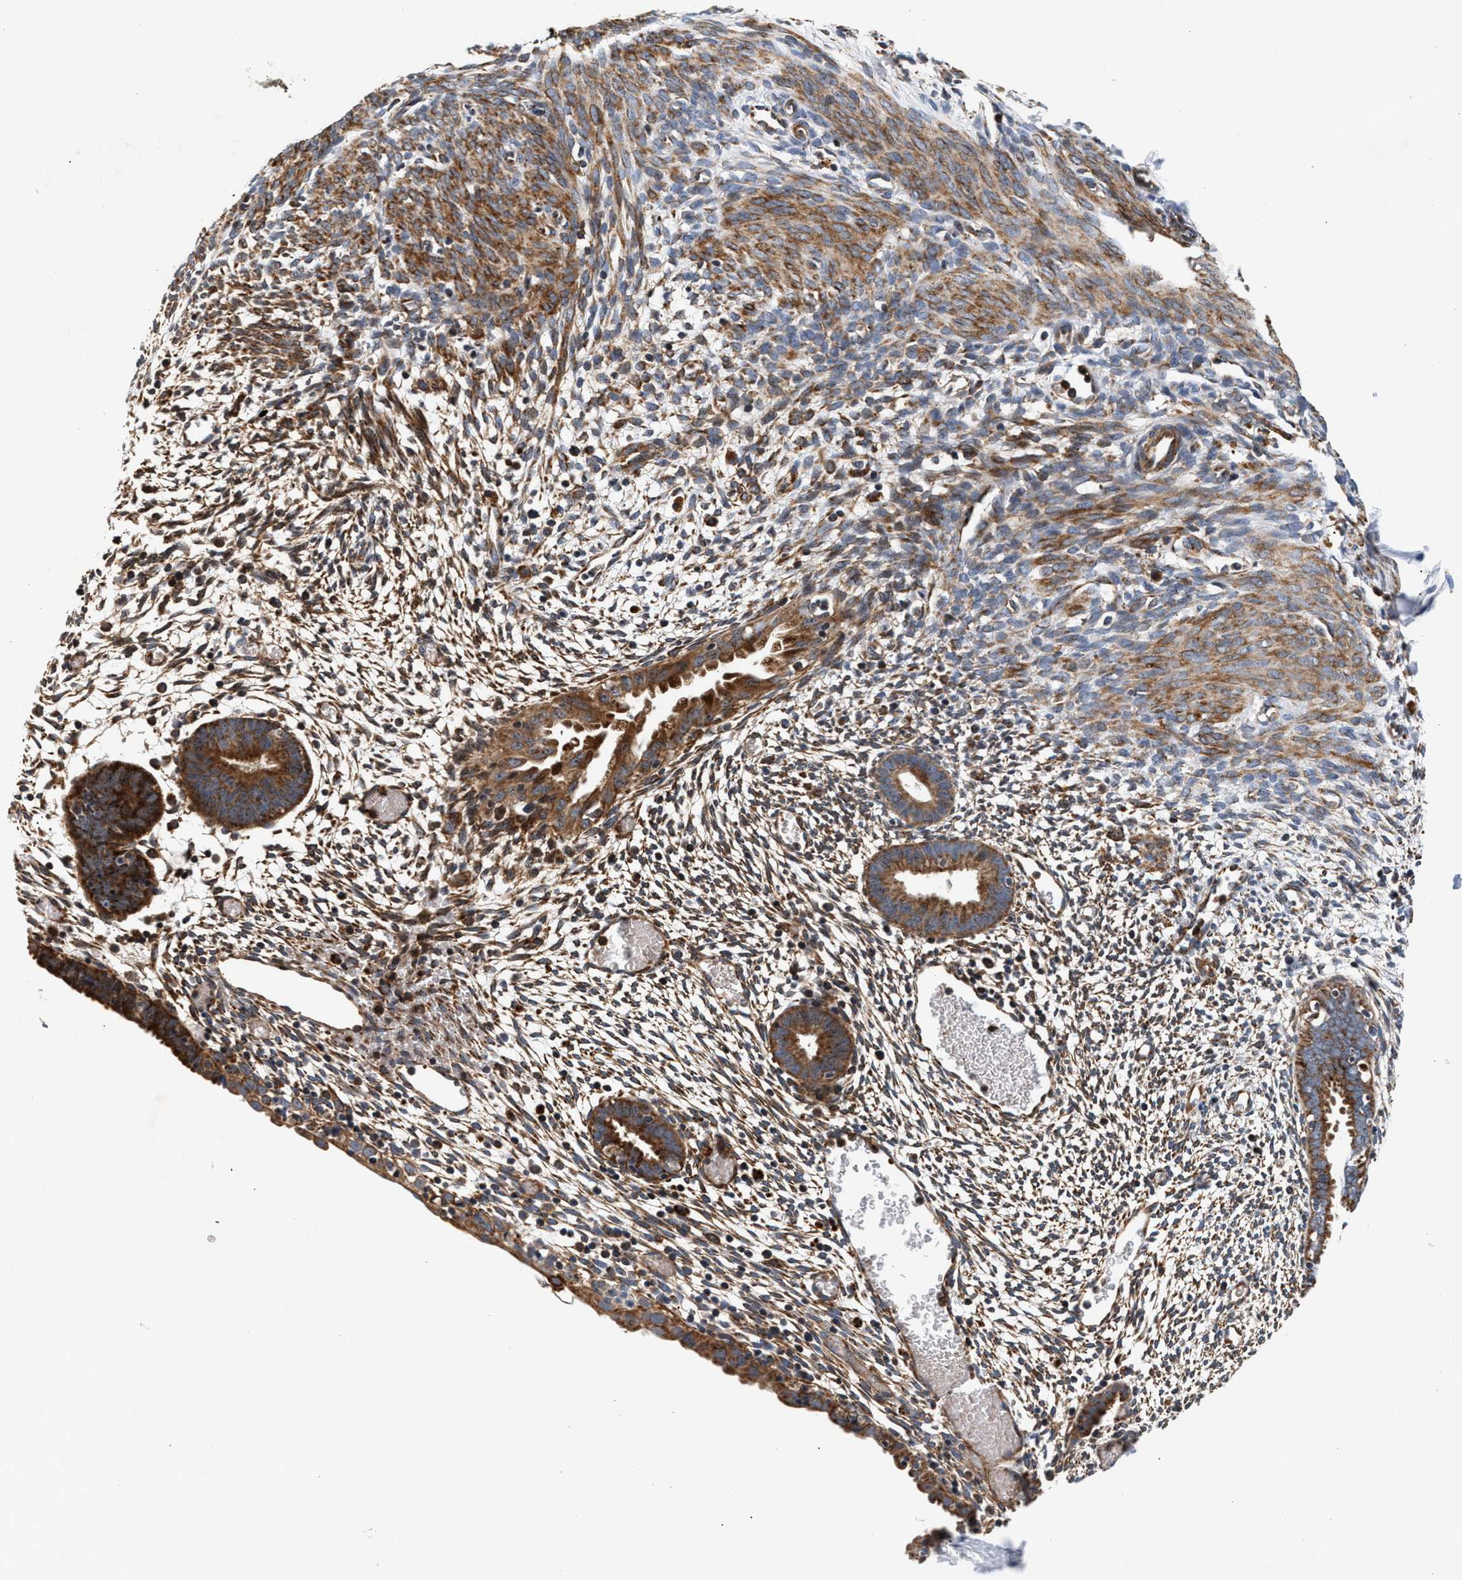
{"staining": {"intensity": "moderate", "quantity": ">75%", "location": "cytoplasmic/membranous"}, "tissue": "endometrium", "cell_type": "Cells in endometrial stroma", "image_type": "normal", "snomed": [{"axis": "morphology", "description": "Normal tissue, NOS"}, {"axis": "morphology", "description": "Atrophy, NOS"}, {"axis": "topography", "description": "Uterus"}, {"axis": "topography", "description": "Endometrium"}], "caption": "A photomicrograph of endometrium stained for a protein reveals moderate cytoplasmic/membranous brown staining in cells in endometrial stroma. Ihc stains the protein in brown and the nuclei are stained blue.", "gene": "SGK1", "patient": {"sex": "female", "age": 68}}